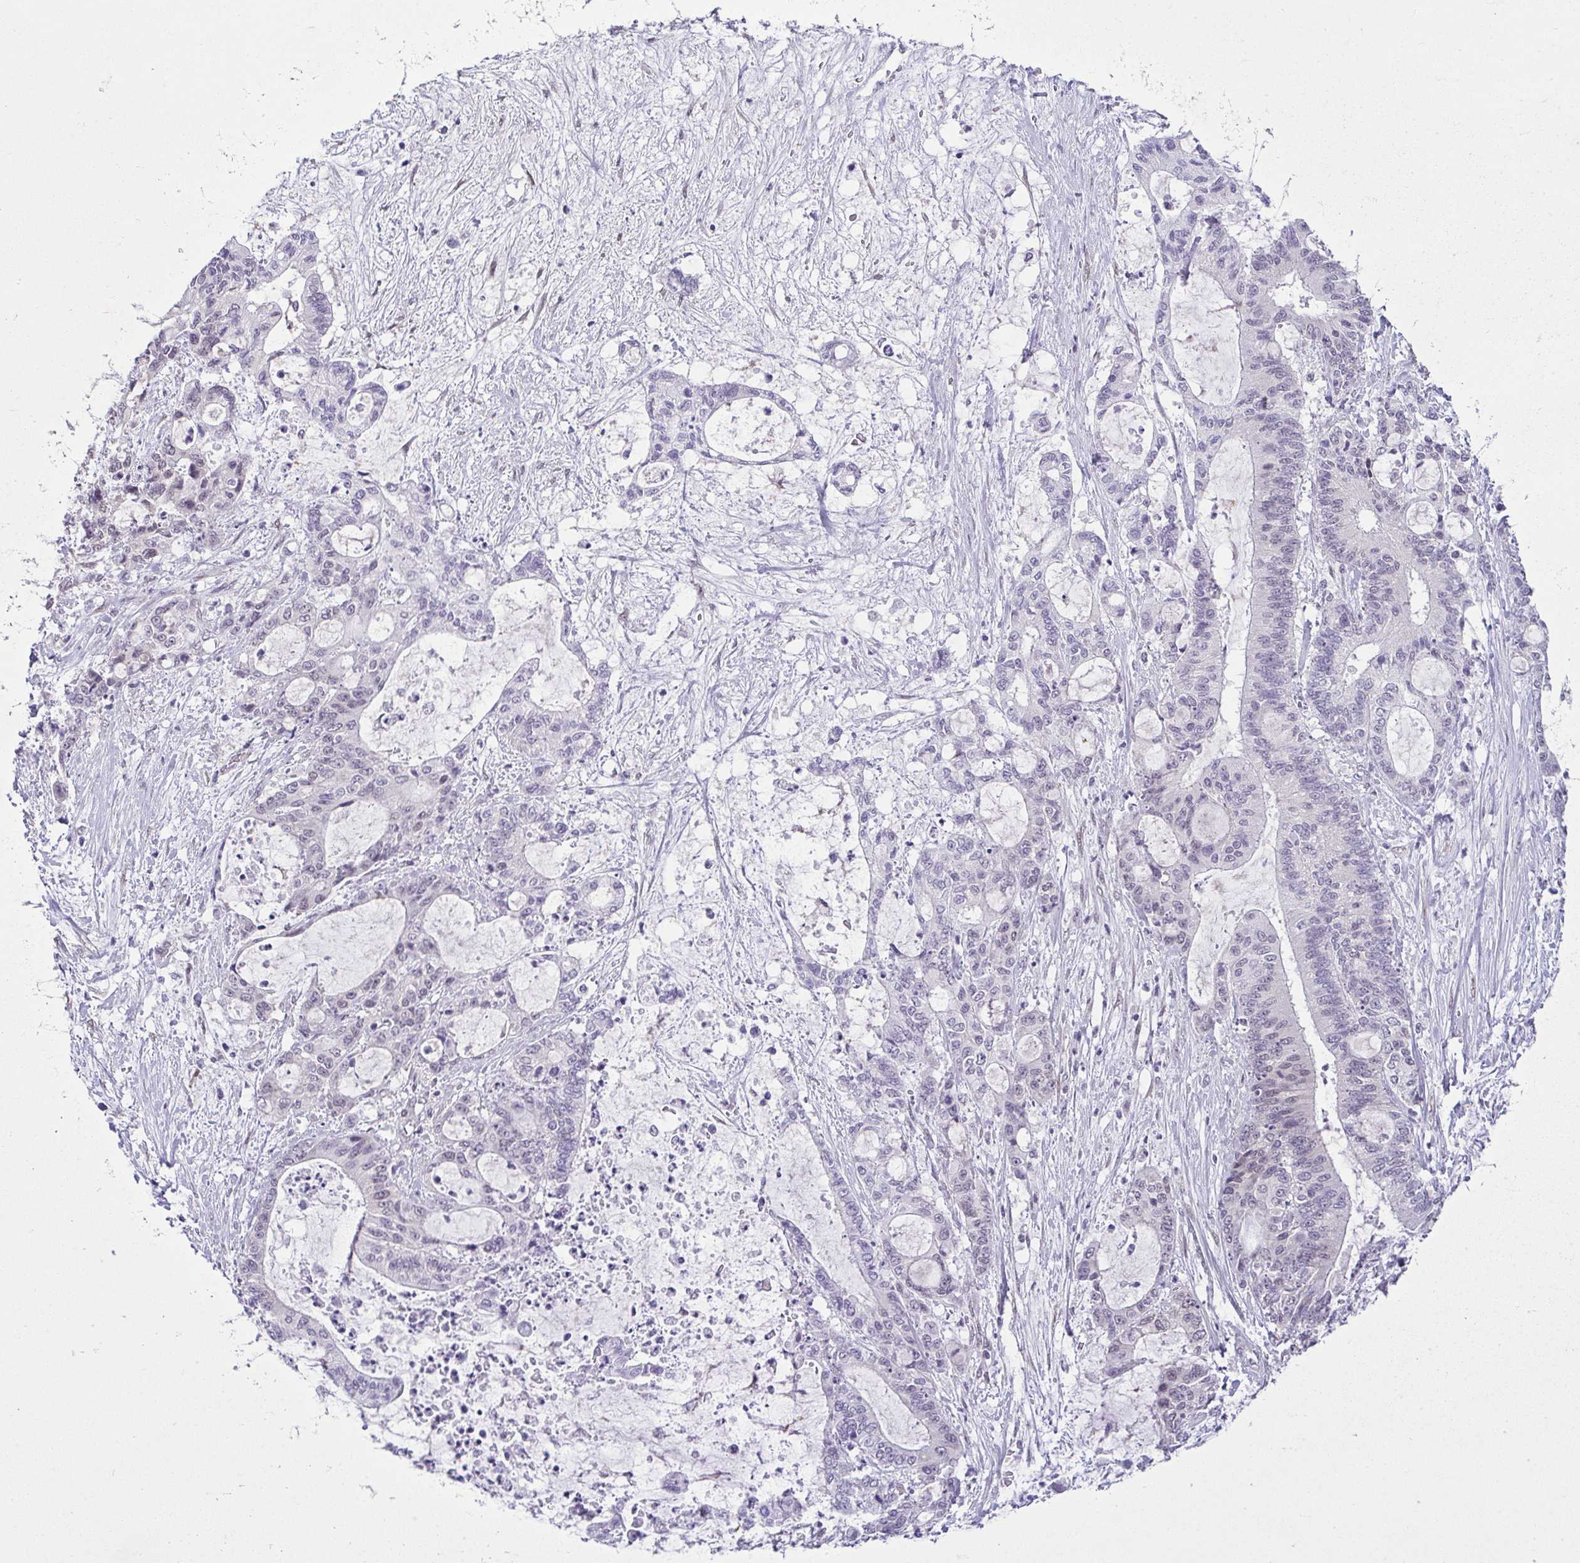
{"staining": {"intensity": "weak", "quantity": "25%-75%", "location": "nuclear"}, "tissue": "liver cancer", "cell_type": "Tumor cells", "image_type": "cancer", "snomed": [{"axis": "morphology", "description": "Normal tissue, NOS"}, {"axis": "morphology", "description": "Cholangiocarcinoma"}, {"axis": "topography", "description": "Liver"}, {"axis": "topography", "description": "Peripheral nerve tissue"}], "caption": "A brown stain shows weak nuclear expression of a protein in human cholangiocarcinoma (liver) tumor cells.", "gene": "RBM3", "patient": {"sex": "female", "age": 73}}